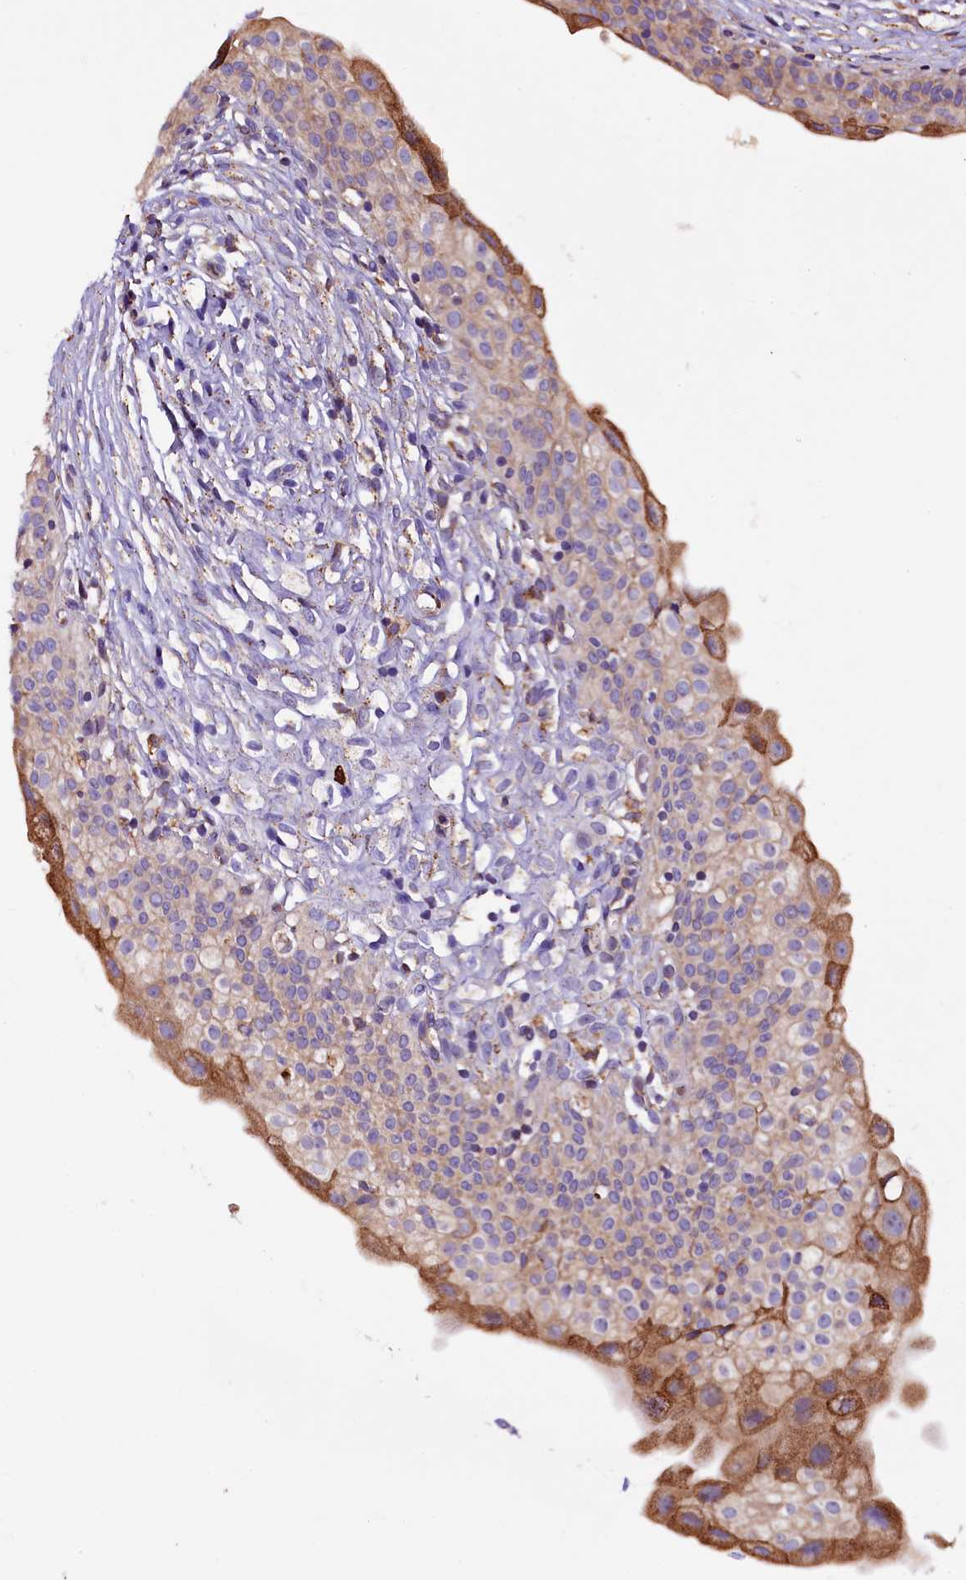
{"staining": {"intensity": "moderate", "quantity": "<25%", "location": "cytoplasmic/membranous"}, "tissue": "urinary bladder", "cell_type": "Urothelial cells", "image_type": "normal", "snomed": [{"axis": "morphology", "description": "Normal tissue, NOS"}, {"axis": "topography", "description": "Urinary bladder"}], "caption": "The photomicrograph demonstrates a brown stain indicating the presence of a protein in the cytoplasmic/membranous of urothelial cells in urinary bladder. The staining was performed using DAB (3,3'-diaminobenzidine) to visualize the protein expression in brown, while the nuclei were stained in blue with hematoxylin (Magnification: 20x).", "gene": "CAPS2", "patient": {"sex": "male", "age": 55}}